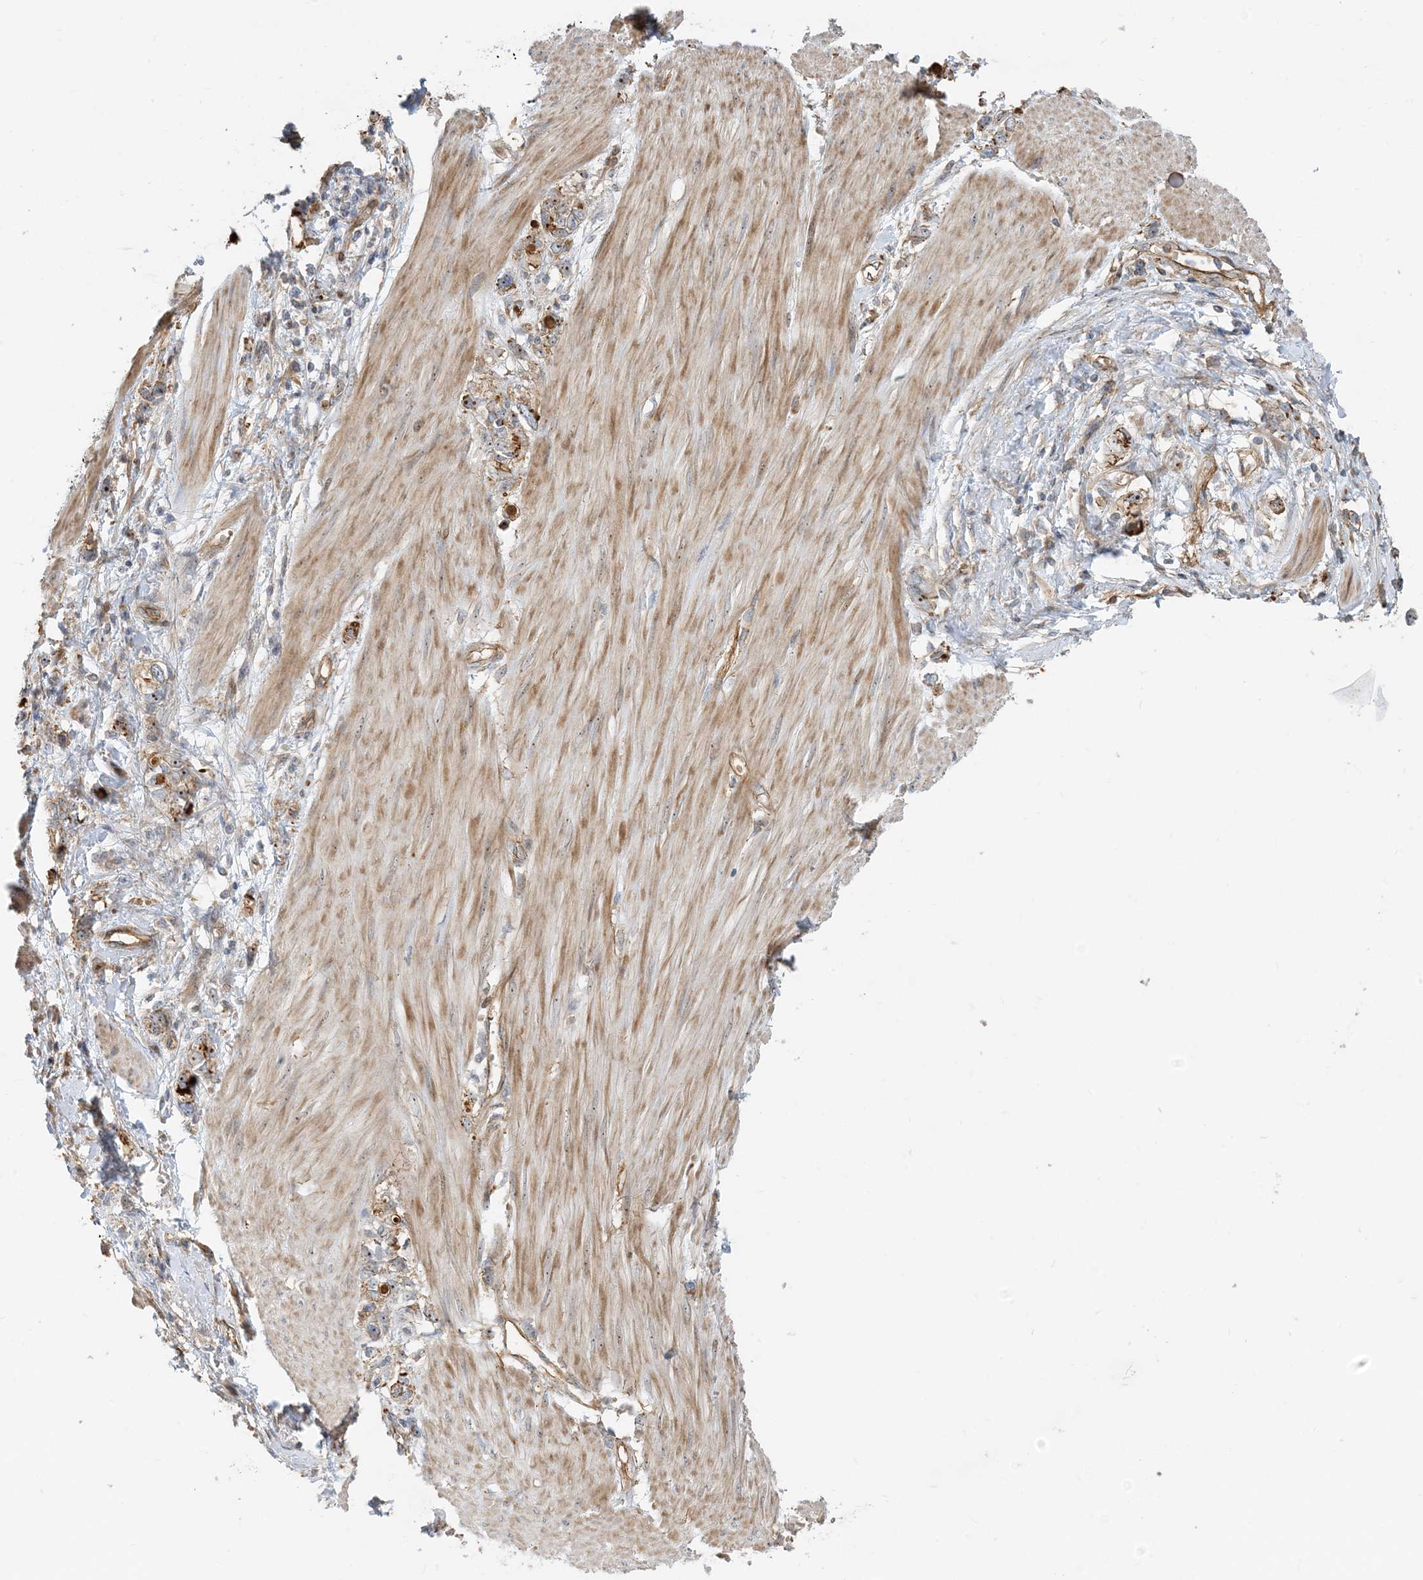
{"staining": {"intensity": "moderate", "quantity": ">75%", "location": "cytoplasmic/membranous,nuclear"}, "tissue": "stomach cancer", "cell_type": "Tumor cells", "image_type": "cancer", "snomed": [{"axis": "morphology", "description": "Adenocarcinoma, NOS"}, {"axis": "topography", "description": "Stomach"}], "caption": "Immunohistochemistry photomicrograph of human stomach cancer (adenocarcinoma) stained for a protein (brown), which demonstrates medium levels of moderate cytoplasmic/membranous and nuclear staining in about >75% of tumor cells.", "gene": "MYL5", "patient": {"sex": "female", "age": 76}}